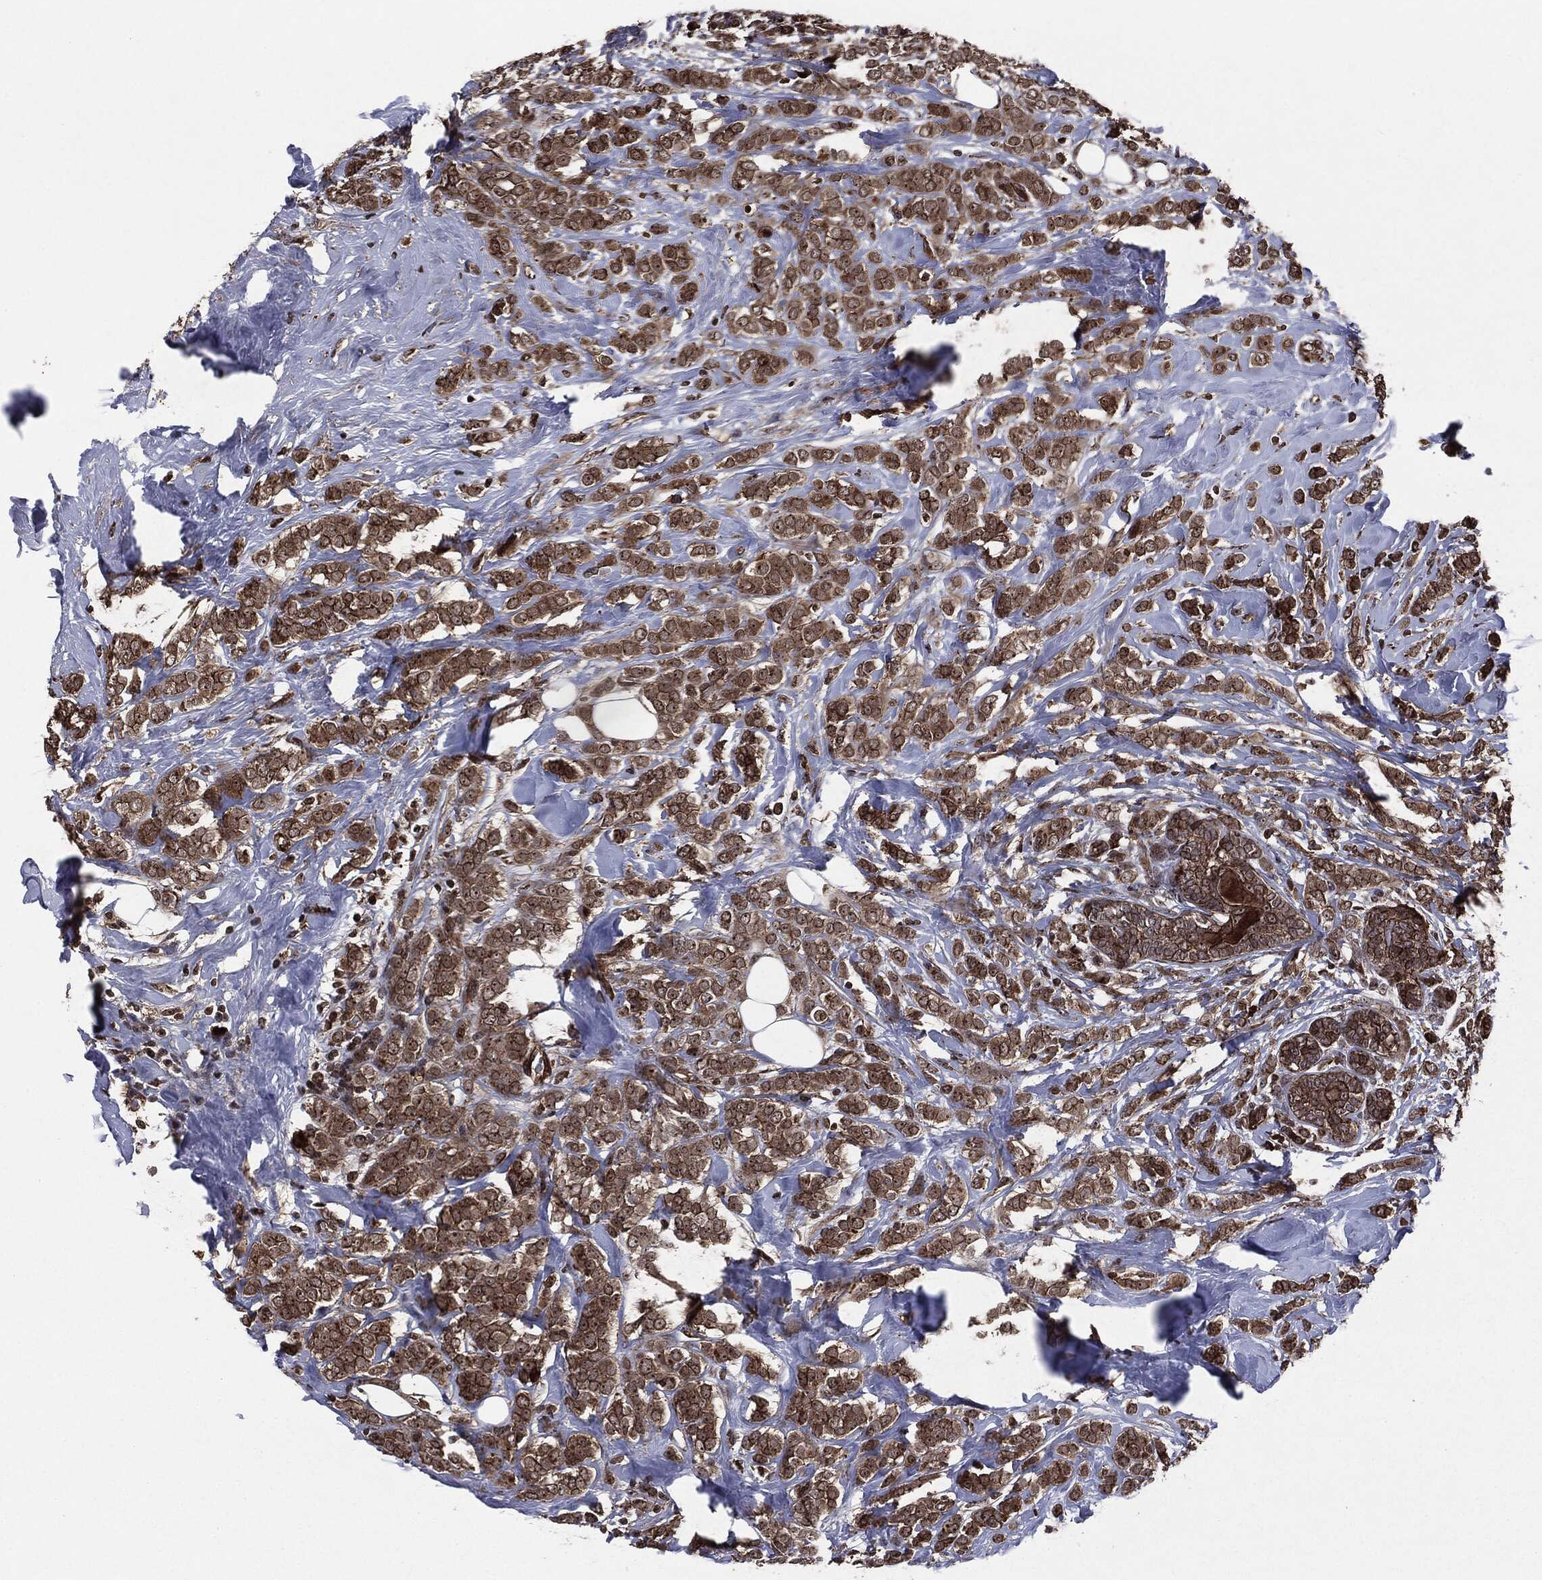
{"staining": {"intensity": "strong", "quantity": ">75%", "location": "cytoplasmic/membranous"}, "tissue": "breast cancer", "cell_type": "Tumor cells", "image_type": "cancer", "snomed": [{"axis": "morphology", "description": "Lobular carcinoma"}, {"axis": "topography", "description": "Breast"}], "caption": "Immunohistochemistry (IHC) image of neoplastic tissue: human breast lobular carcinoma stained using immunohistochemistry (IHC) exhibits high levels of strong protein expression localized specifically in the cytoplasmic/membranous of tumor cells, appearing as a cytoplasmic/membranous brown color.", "gene": "CARD6", "patient": {"sex": "female", "age": 49}}